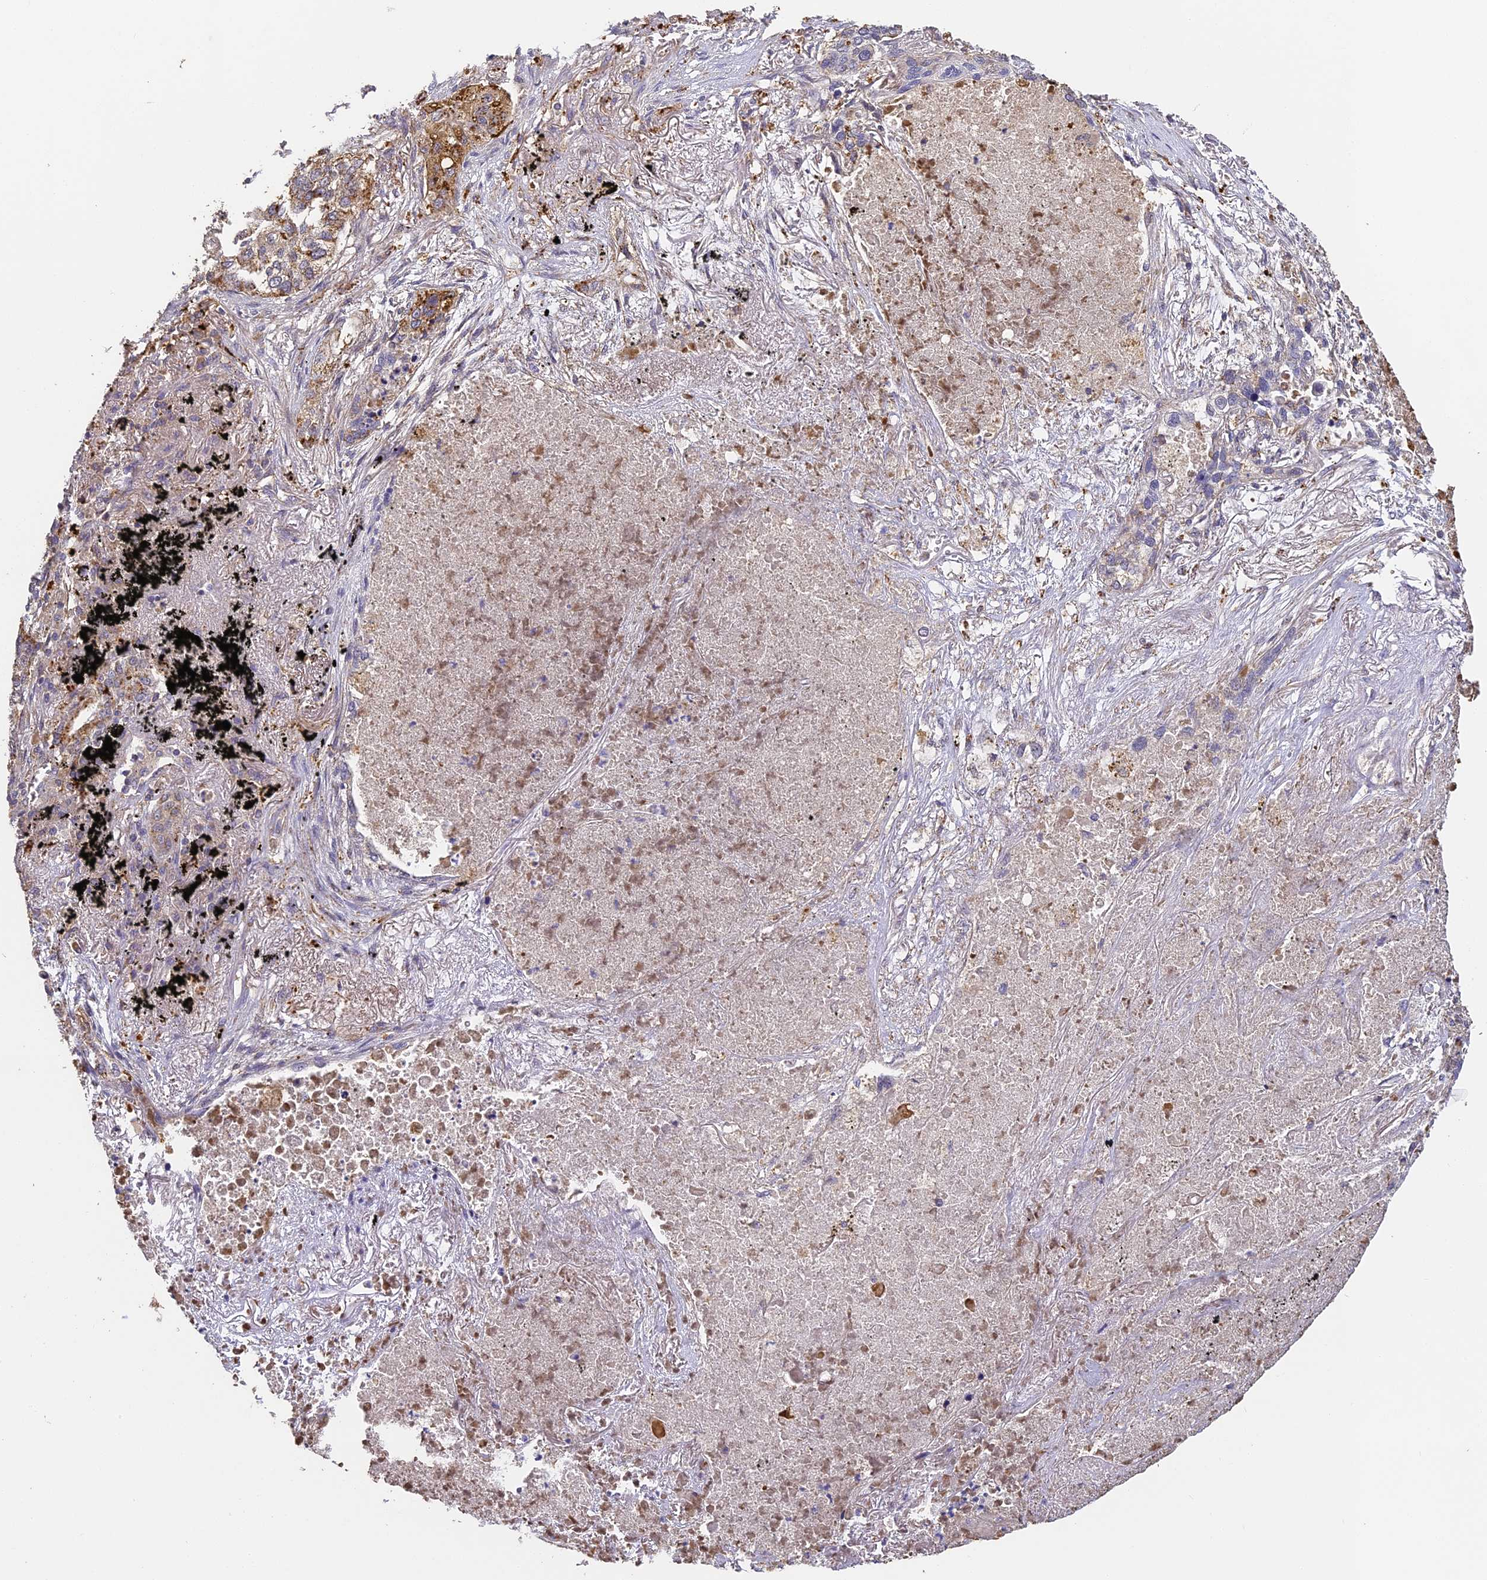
{"staining": {"intensity": "strong", "quantity": "<25%", "location": "cytoplasmic/membranous"}, "tissue": "lung cancer", "cell_type": "Tumor cells", "image_type": "cancer", "snomed": [{"axis": "morphology", "description": "Squamous cell carcinoma, NOS"}, {"axis": "topography", "description": "Lung"}], "caption": "The micrograph shows a brown stain indicating the presence of a protein in the cytoplasmic/membranous of tumor cells in lung cancer (squamous cell carcinoma). Using DAB (brown) and hematoxylin (blue) stains, captured at high magnification using brightfield microscopy.", "gene": "YAE1", "patient": {"sex": "female", "age": 63}}